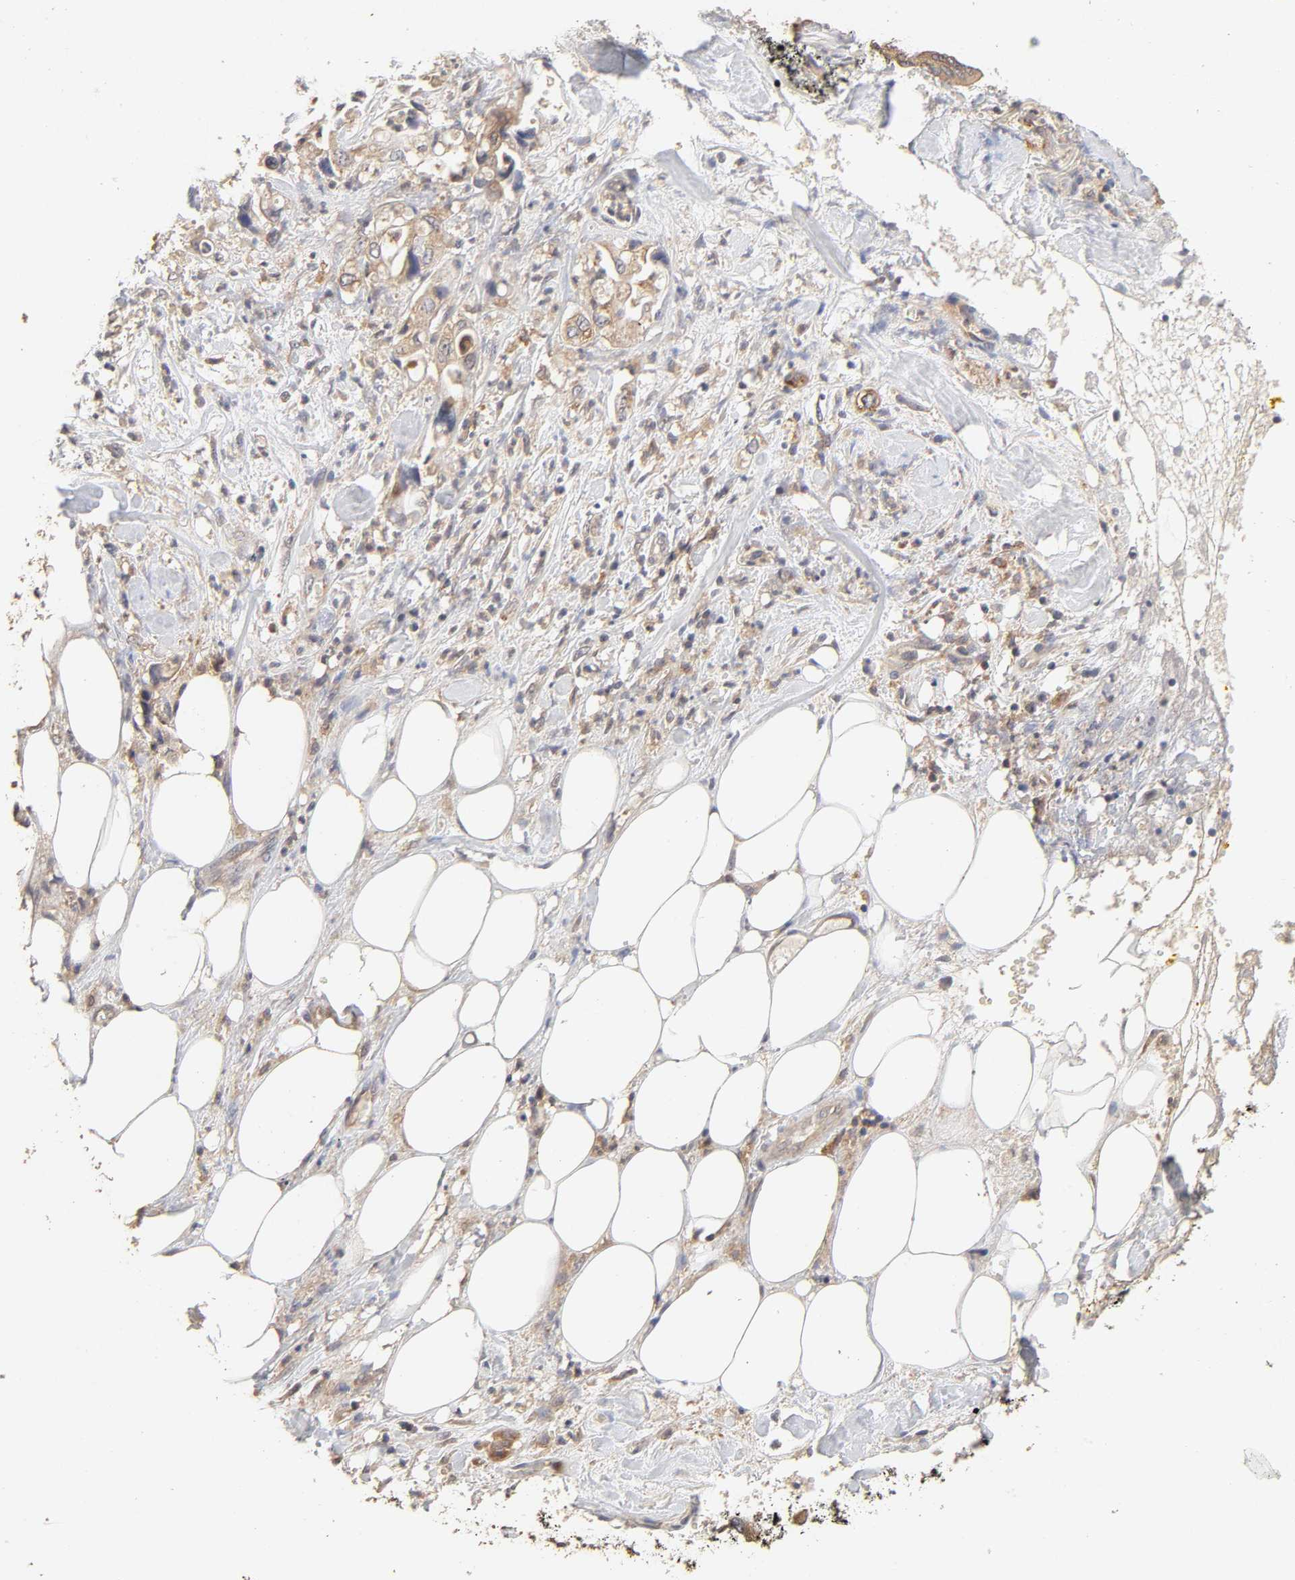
{"staining": {"intensity": "moderate", "quantity": "<25%", "location": "cytoplasmic/membranous"}, "tissue": "pancreatic cancer", "cell_type": "Tumor cells", "image_type": "cancer", "snomed": [{"axis": "morphology", "description": "Adenocarcinoma, NOS"}, {"axis": "topography", "description": "Pancreas"}], "caption": "Immunohistochemical staining of human pancreatic cancer demonstrates moderate cytoplasmic/membranous protein positivity in about <25% of tumor cells.", "gene": "AP1G2", "patient": {"sex": "male", "age": 70}}